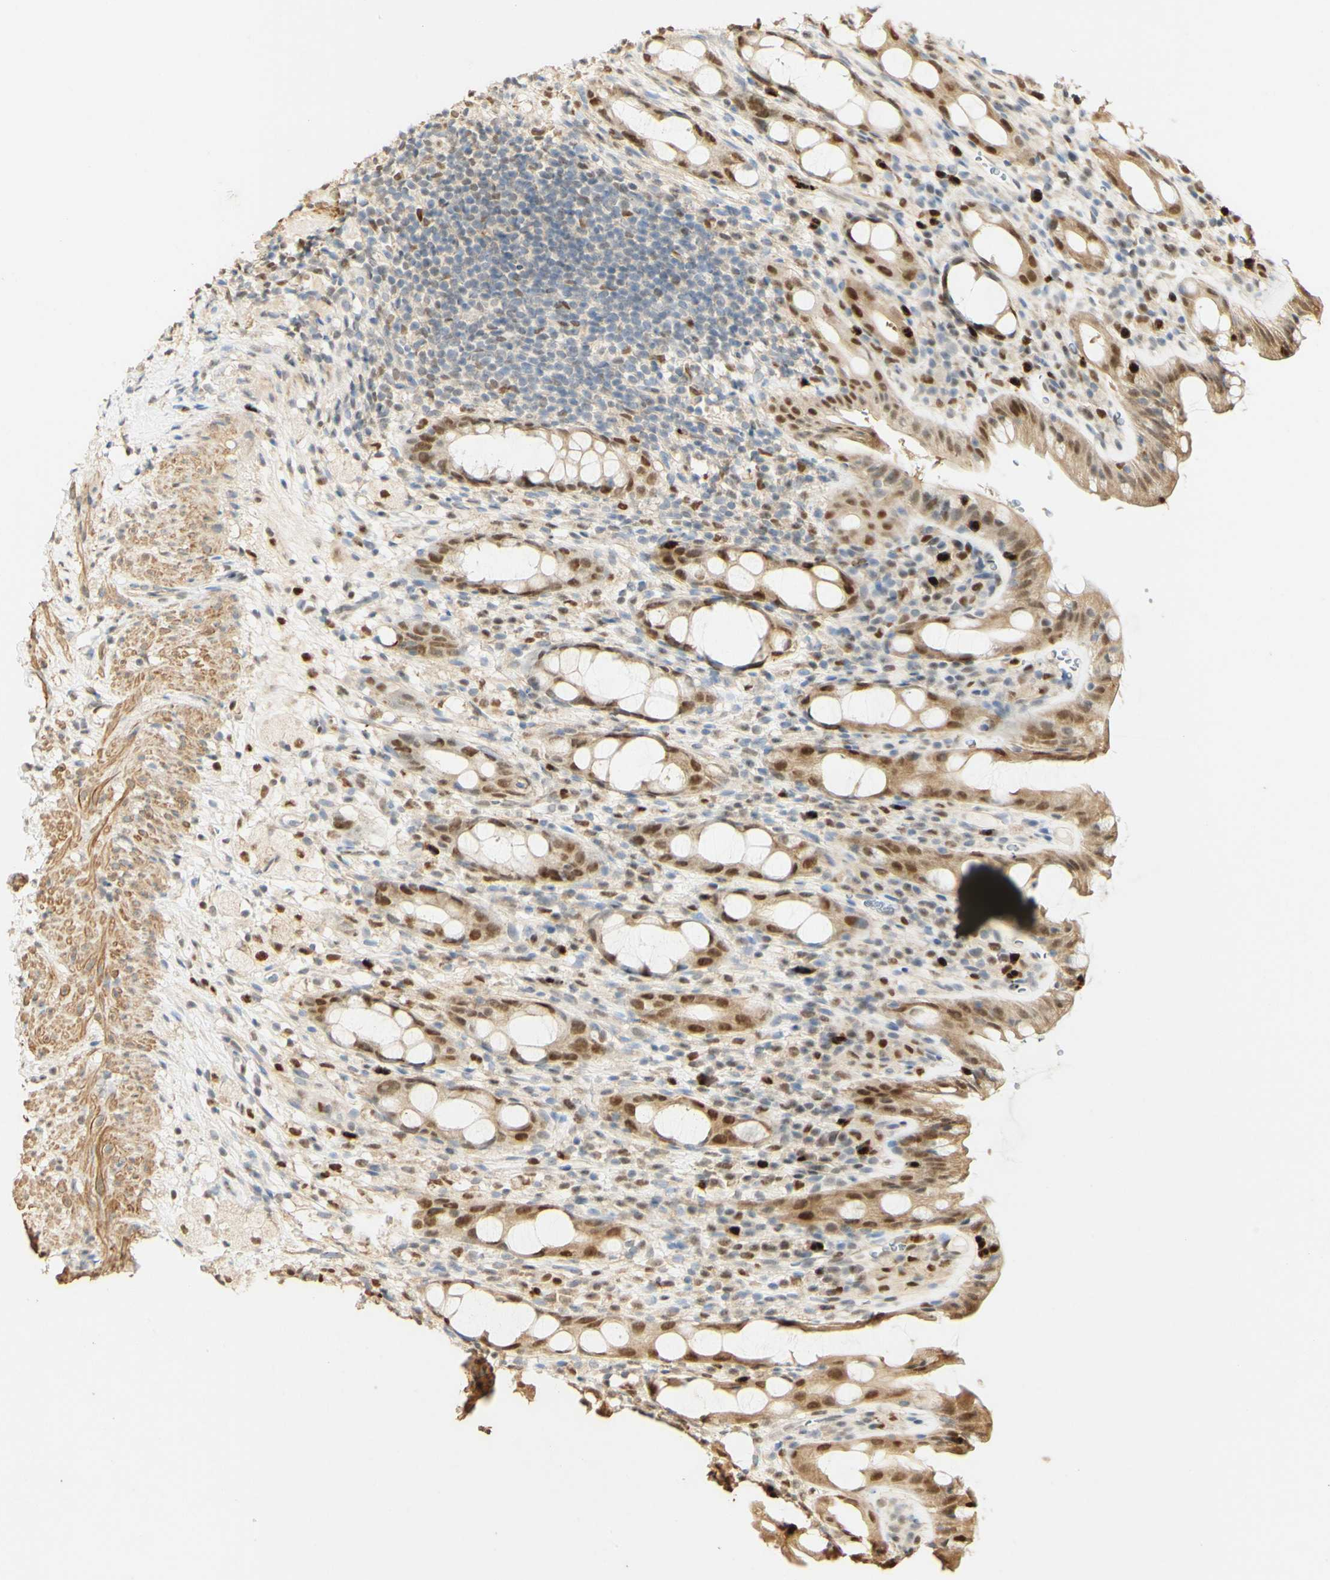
{"staining": {"intensity": "moderate", "quantity": ">75%", "location": "cytoplasmic/membranous,nuclear"}, "tissue": "rectum", "cell_type": "Glandular cells", "image_type": "normal", "snomed": [{"axis": "morphology", "description": "Normal tissue, NOS"}, {"axis": "topography", "description": "Rectum"}], "caption": "Immunohistochemical staining of unremarkable human rectum exhibits medium levels of moderate cytoplasmic/membranous,nuclear expression in about >75% of glandular cells.", "gene": "MAP3K4", "patient": {"sex": "male", "age": 44}}